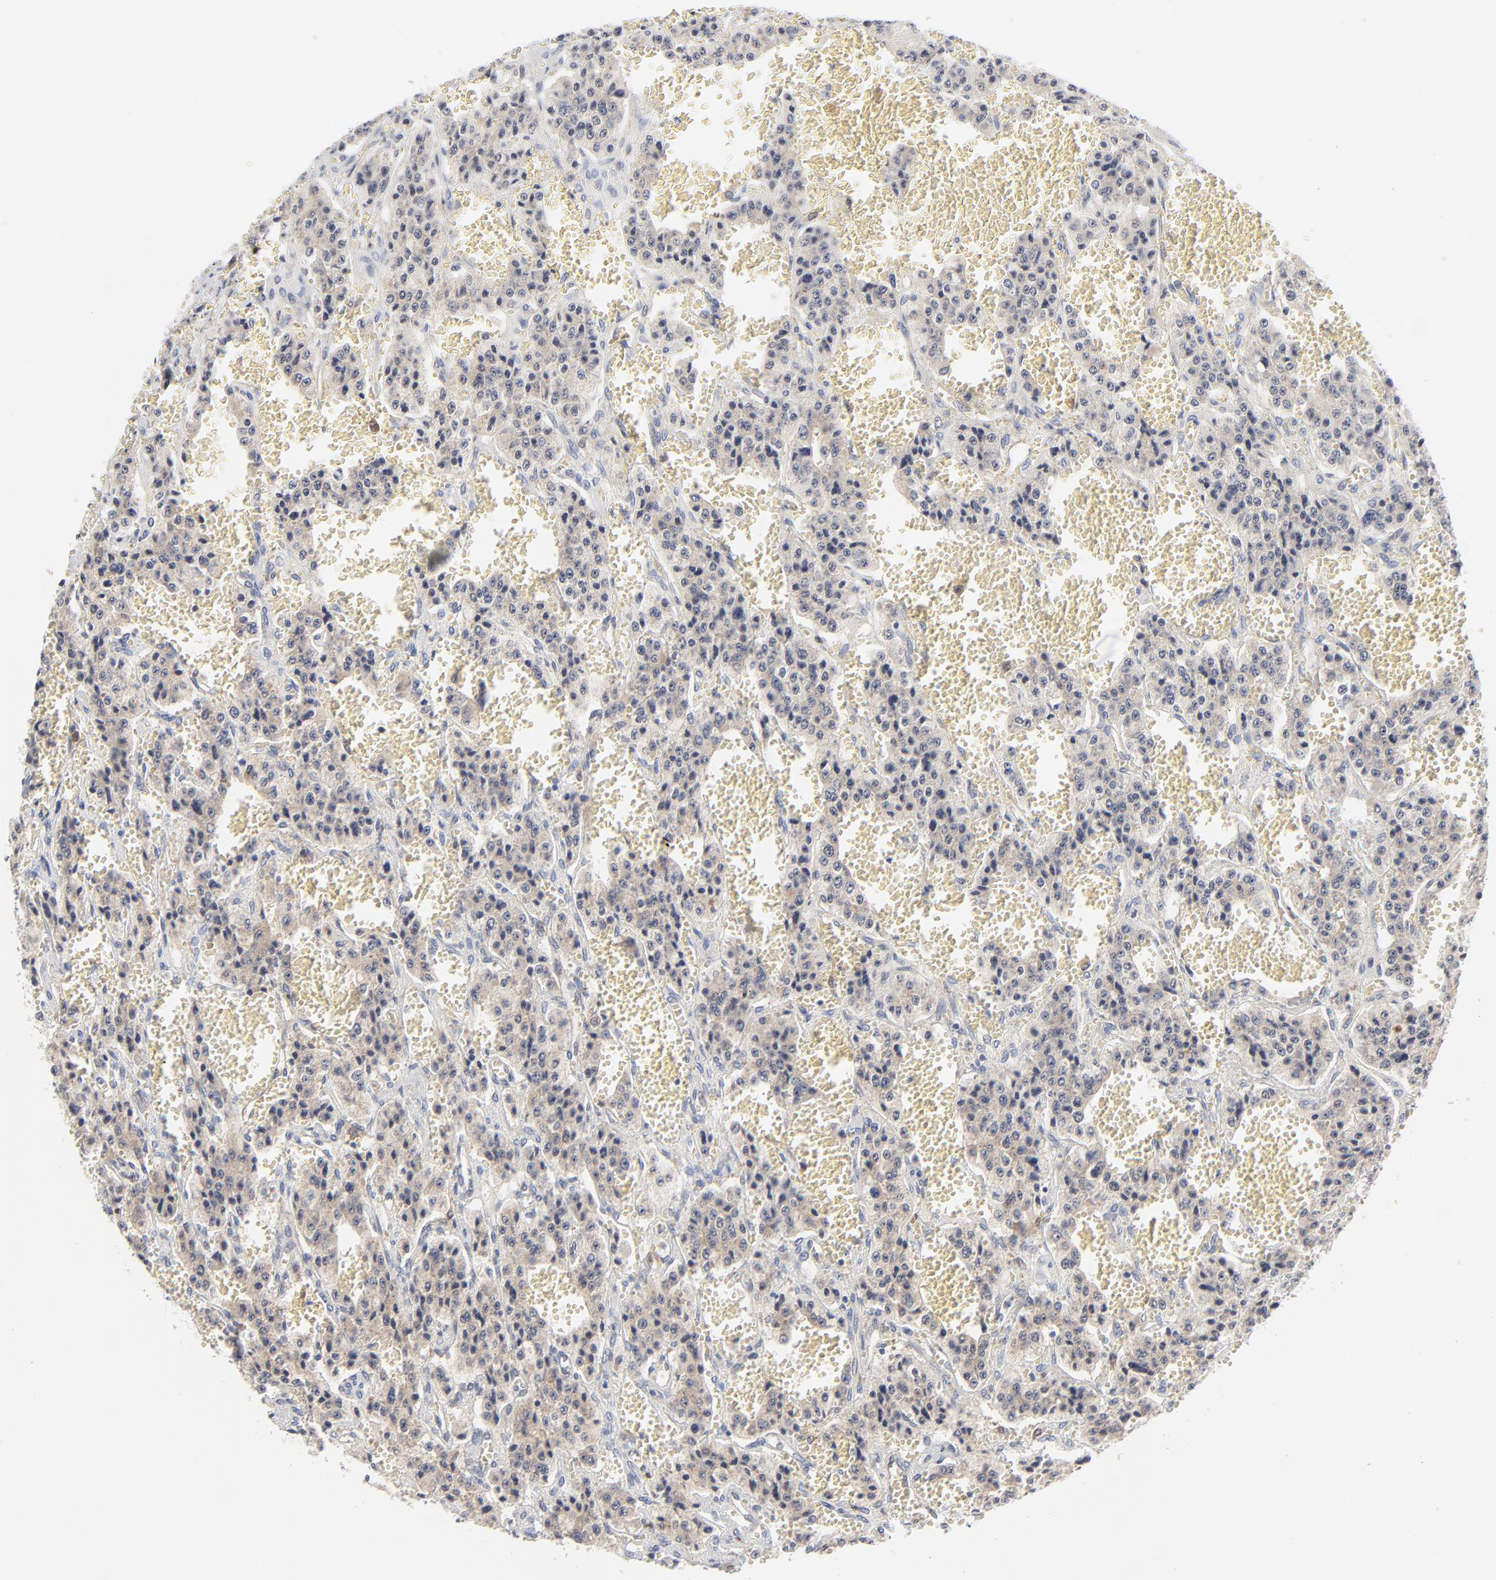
{"staining": {"intensity": "weak", "quantity": ">75%", "location": "cytoplasmic/membranous"}, "tissue": "carcinoid", "cell_type": "Tumor cells", "image_type": "cancer", "snomed": [{"axis": "morphology", "description": "Carcinoid, malignant, NOS"}, {"axis": "topography", "description": "Small intestine"}], "caption": "Carcinoid stained for a protein (brown) demonstrates weak cytoplasmic/membranous positive expression in about >75% of tumor cells.", "gene": "ARRB1", "patient": {"sex": "male", "age": 52}}